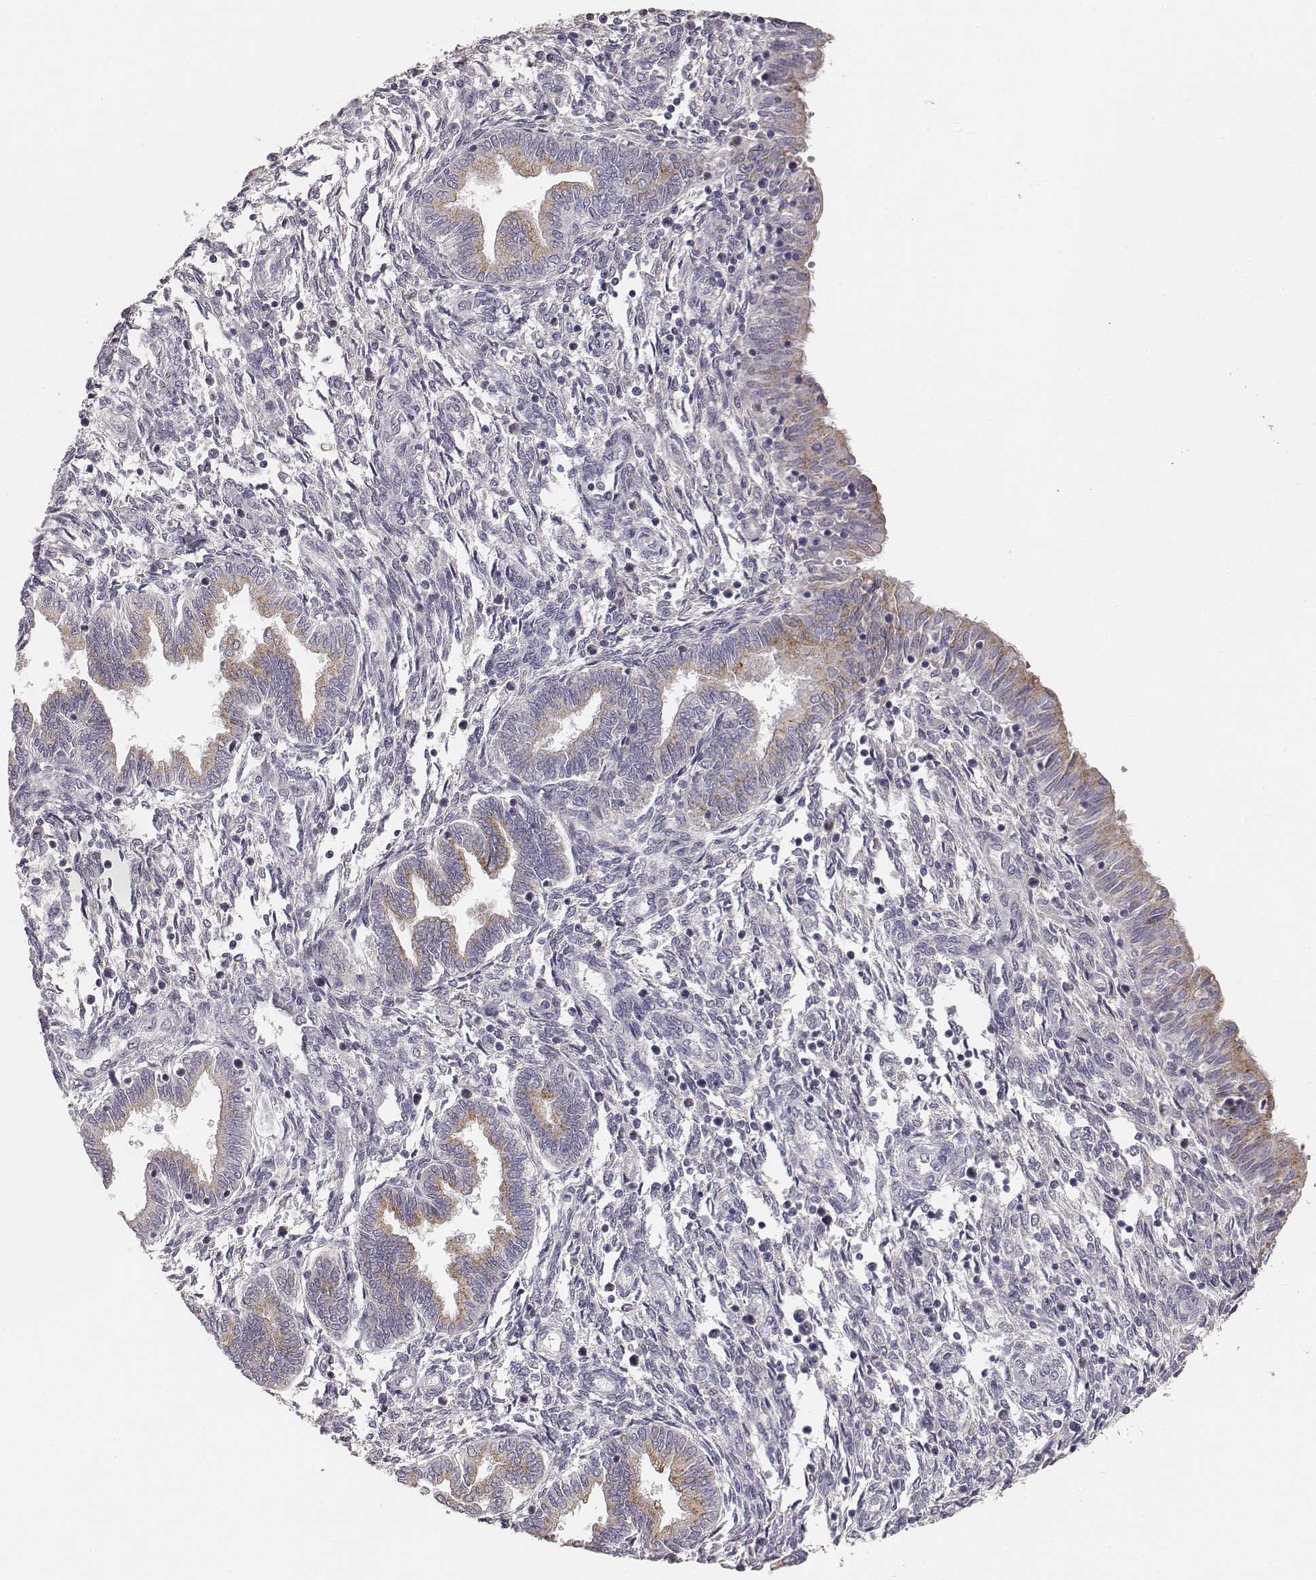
{"staining": {"intensity": "negative", "quantity": "none", "location": "none"}, "tissue": "endometrium", "cell_type": "Cells in endometrial stroma", "image_type": "normal", "snomed": [{"axis": "morphology", "description": "Normal tissue, NOS"}, {"axis": "topography", "description": "Endometrium"}], "caption": "DAB immunohistochemical staining of normal endometrium displays no significant expression in cells in endometrial stroma.", "gene": "ABCD3", "patient": {"sex": "female", "age": 42}}